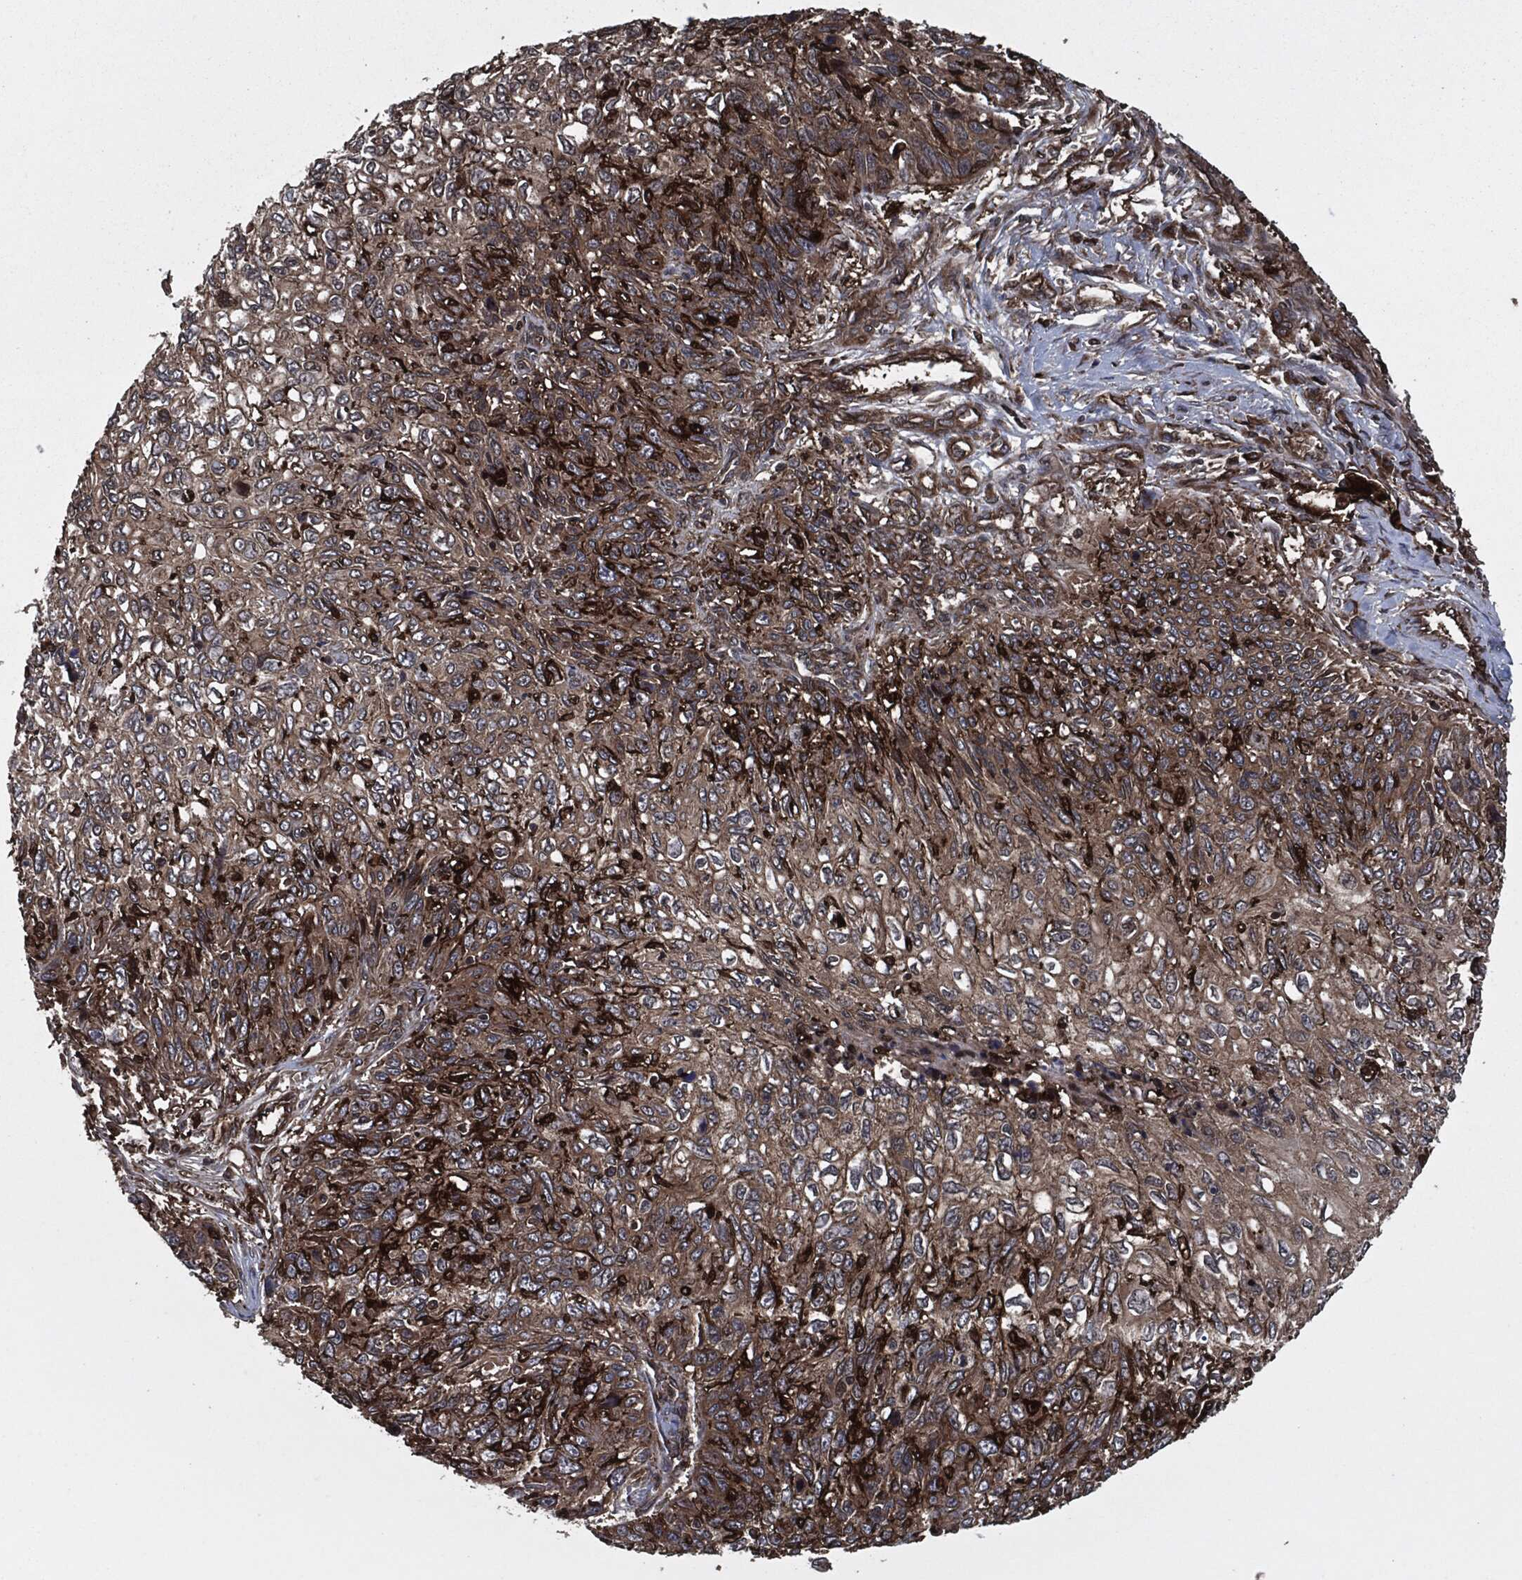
{"staining": {"intensity": "moderate", "quantity": "25%-75%", "location": "cytoplasmic/membranous"}, "tissue": "skin cancer", "cell_type": "Tumor cells", "image_type": "cancer", "snomed": [{"axis": "morphology", "description": "Squamous cell carcinoma, NOS"}, {"axis": "topography", "description": "Skin"}], "caption": "Immunohistochemical staining of human skin squamous cell carcinoma reveals medium levels of moderate cytoplasmic/membranous protein expression in approximately 25%-75% of tumor cells.", "gene": "RAP1GDS1", "patient": {"sex": "male", "age": 92}}